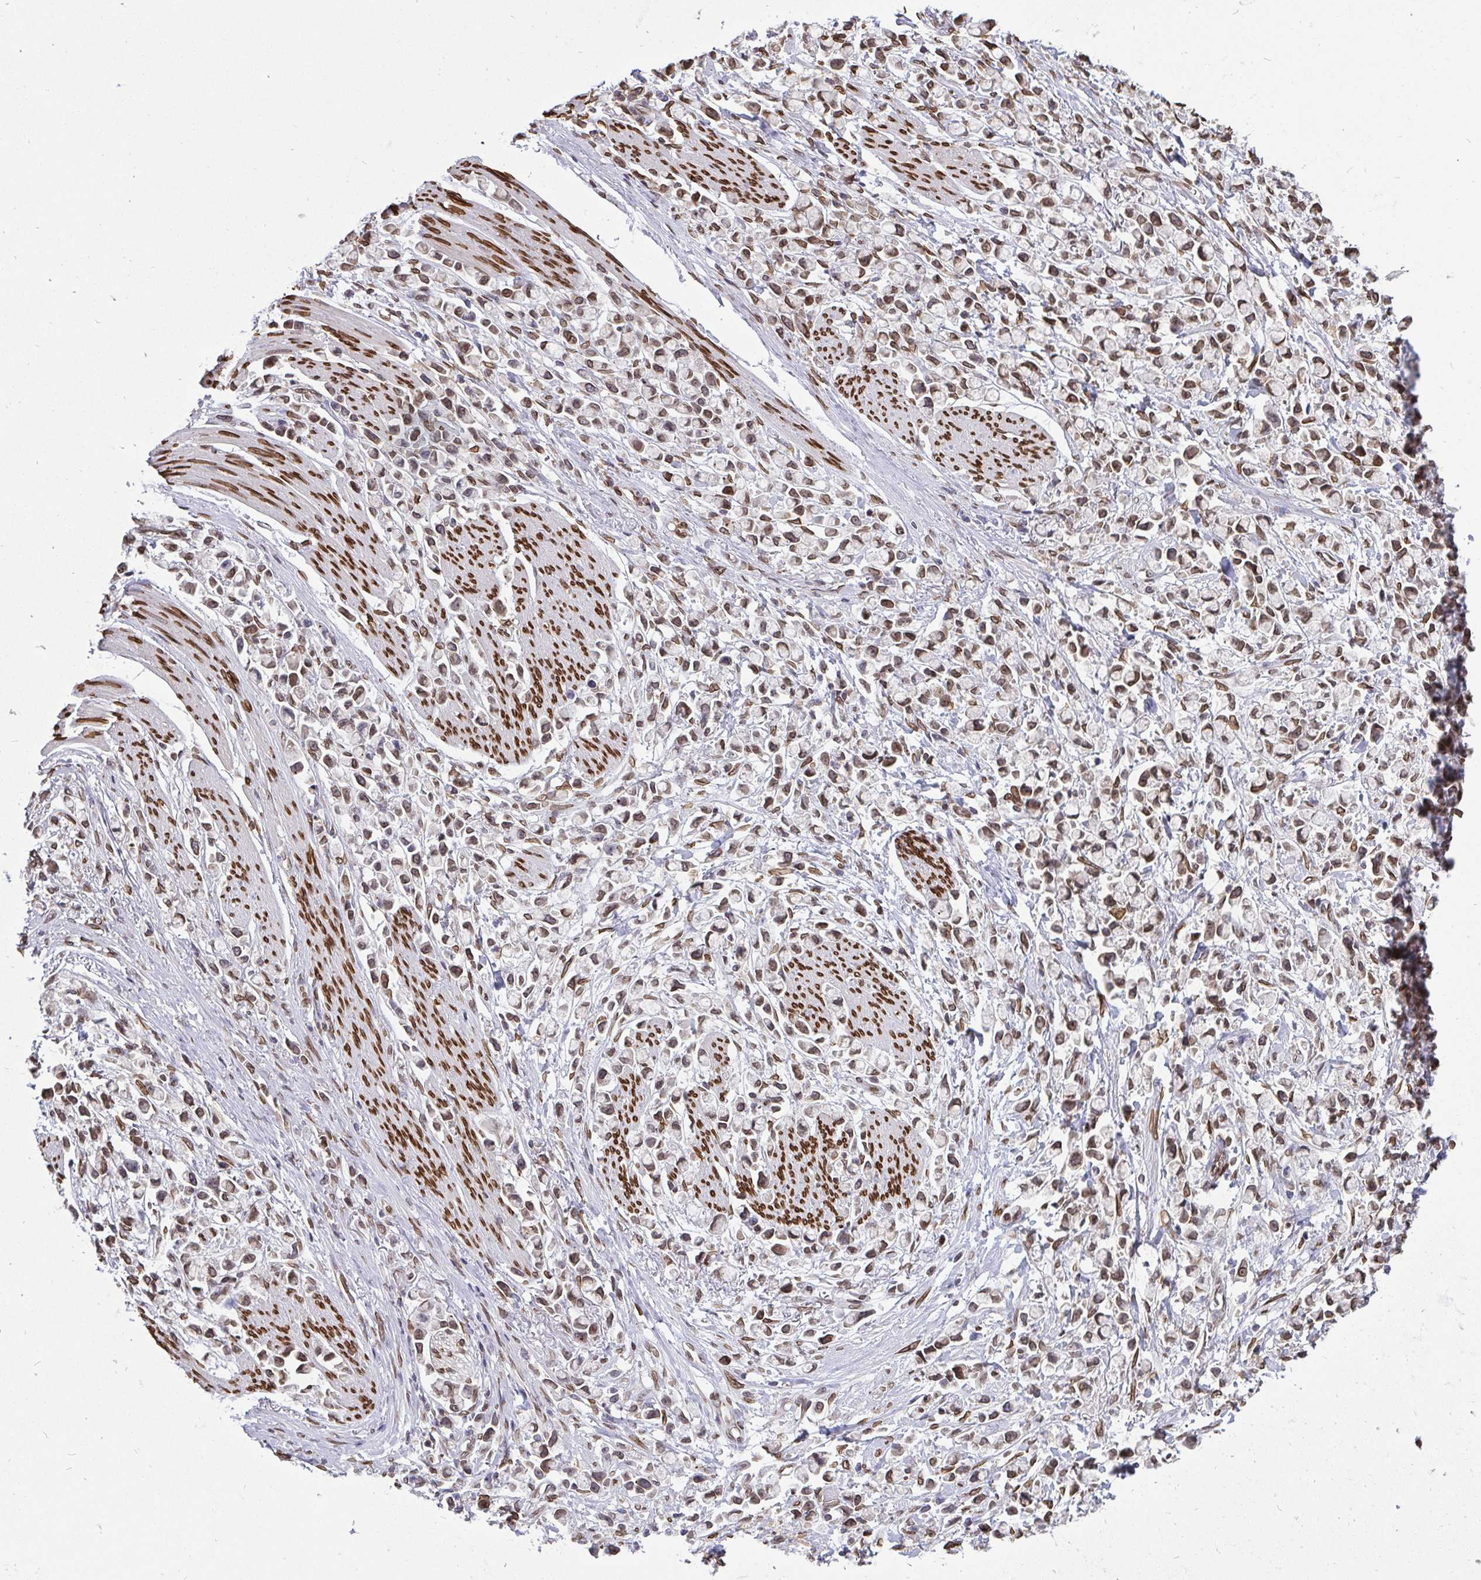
{"staining": {"intensity": "moderate", "quantity": ">75%", "location": "nuclear"}, "tissue": "stomach cancer", "cell_type": "Tumor cells", "image_type": "cancer", "snomed": [{"axis": "morphology", "description": "Adenocarcinoma, NOS"}, {"axis": "topography", "description": "Stomach"}], "caption": "An immunohistochemistry (IHC) micrograph of tumor tissue is shown. Protein staining in brown labels moderate nuclear positivity in stomach cancer within tumor cells. (DAB (3,3'-diaminobenzidine) = brown stain, brightfield microscopy at high magnification).", "gene": "EMD", "patient": {"sex": "female", "age": 81}}